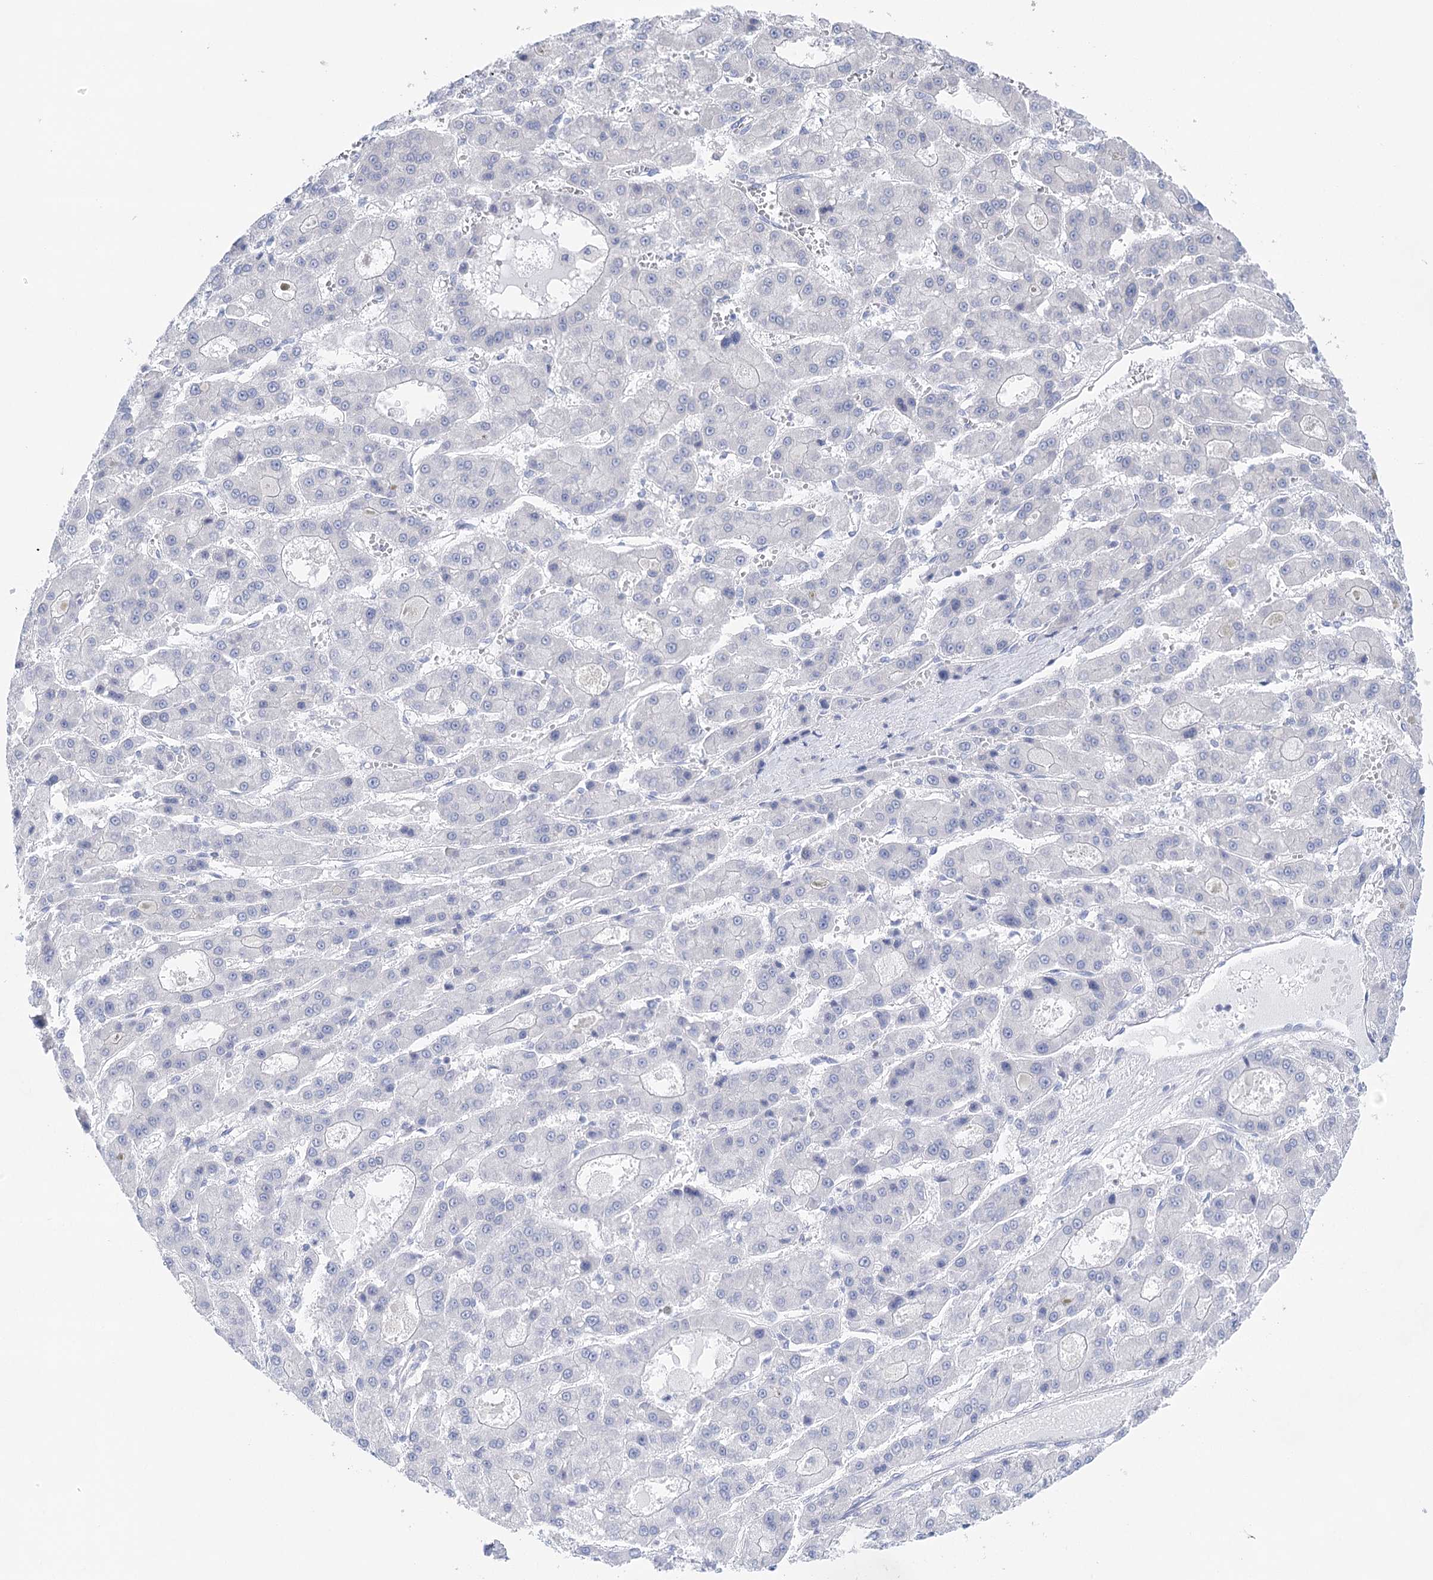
{"staining": {"intensity": "negative", "quantity": "none", "location": "none"}, "tissue": "liver cancer", "cell_type": "Tumor cells", "image_type": "cancer", "snomed": [{"axis": "morphology", "description": "Carcinoma, Hepatocellular, NOS"}, {"axis": "topography", "description": "Liver"}], "caption": "Protein analysis of liver cancer (hepatocellular carcinoma) exhibits no significant positivity in tumor cells.", "gene": "LALBA", "patient": {"sex": "male", "age": 70}}